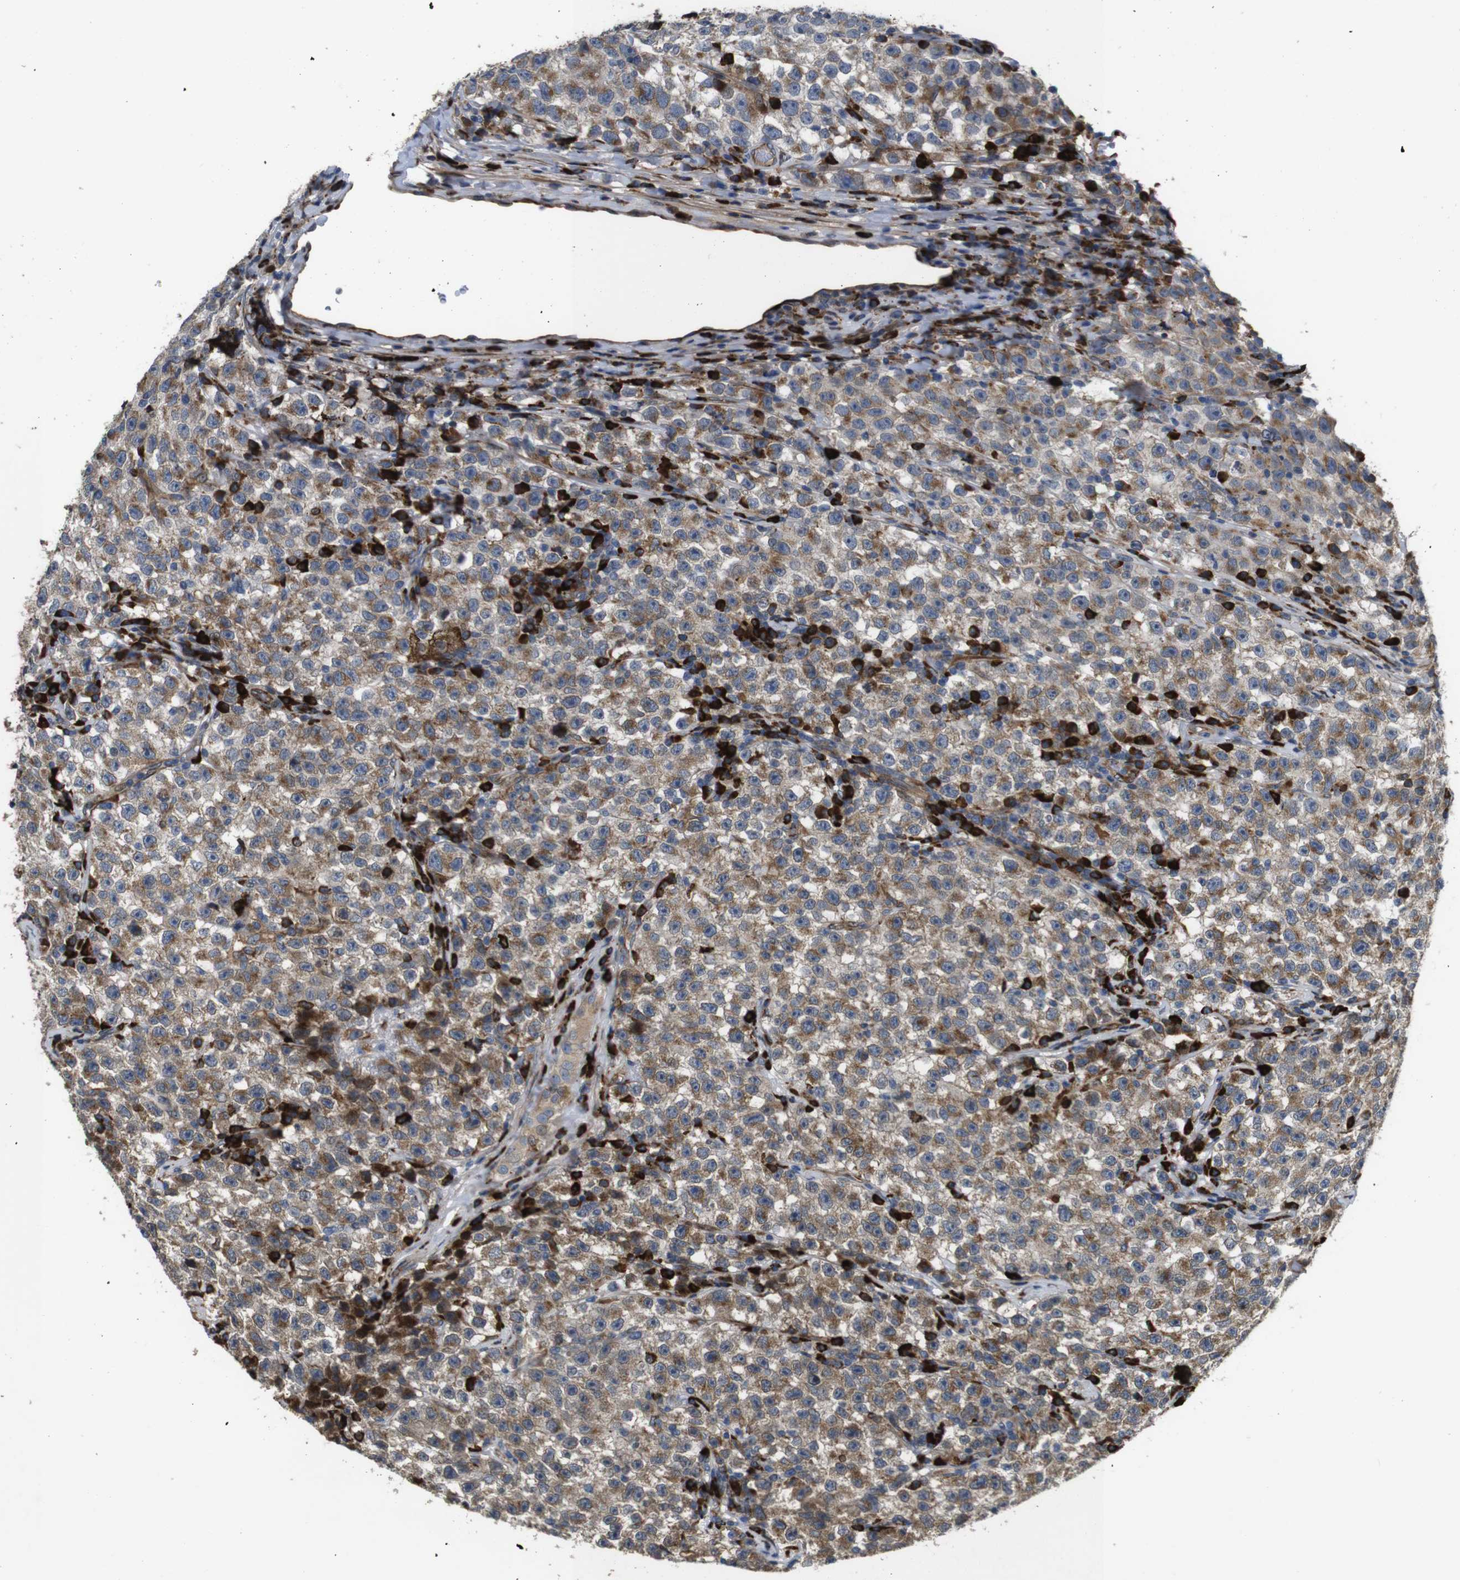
{"staining": {"intensity": "moderate", "quantity": ">75%", "location": "cytoplasmic/membranous"}, "tissue": "testis cancer", "cell_type": "Tumor cells", "image_type": "cancer", "snomed": [{"axis": "morphology", "description": "Seminoma, NOS"}, {"axis": "topography", "description": "Testis"}], "caption": "Immunohistochemistry (IHC) (DAB) staining of testis seminoma exhibits moderate cytoplasmic/membranous protein staining in approximately >75% of tumor cells.", "gene": "UBE2G2", "patient": {"sex": "male", "age": 22}}